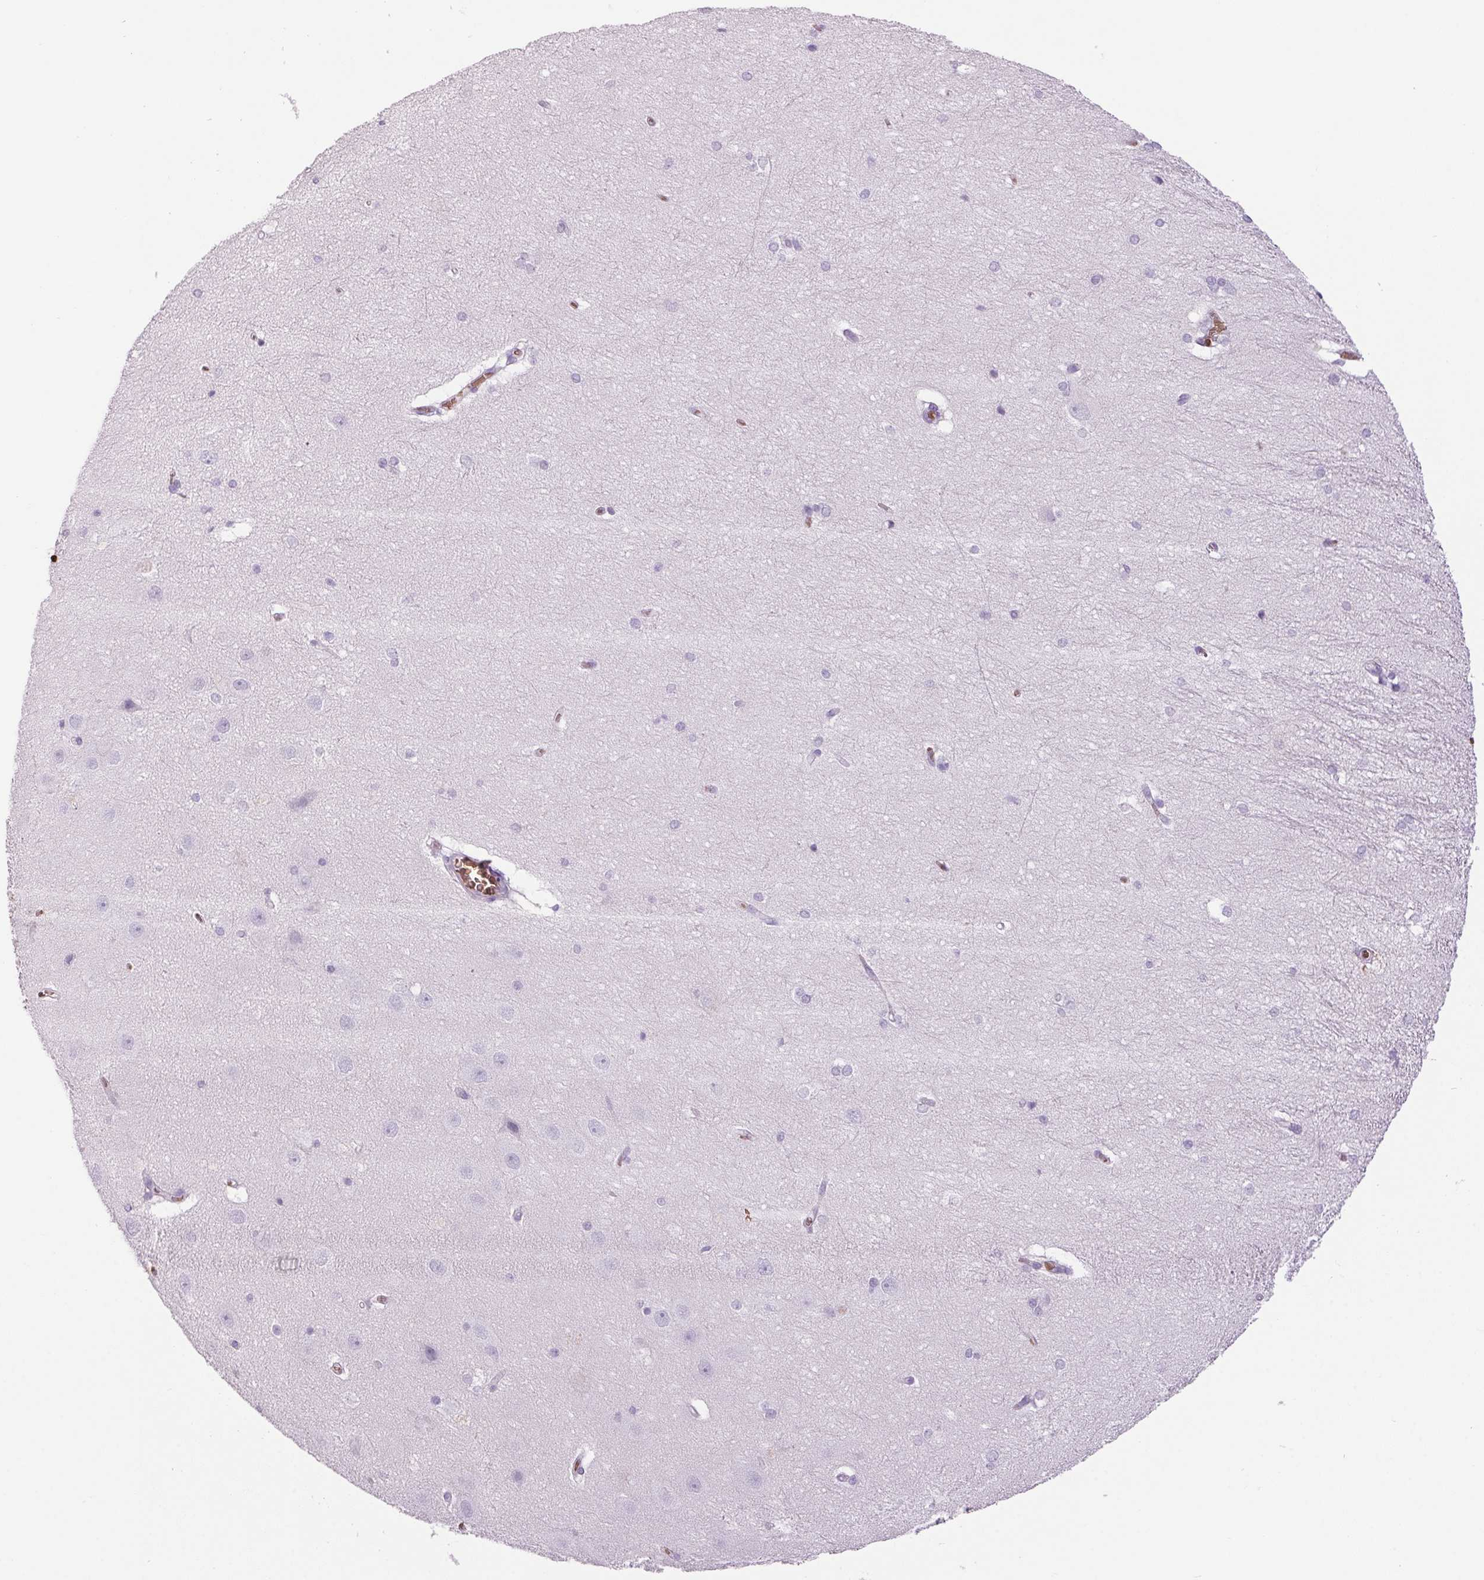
{"staining": {"intensity": "negative", "quantity": "none", "location": "none"}, "tissue": "hippocampus", "cell_type": "Glial cells", "image_type": "normal", "snomed": [{"axis": "morphology", "description": "Normal tissue, NOS"}, {"axis": "topography", "description": "Cerebral cortex"}, {"axis": "topography", "description": "Hippocampus"}], "caption": "A high-resolution histopathology image shows immunohistochemistry (IHC) staining of benign hippocampus, which exhibits no significant staining in glial cells. The staining was performed using DAB (3,3'-diaminobenzidine) to visualize the protein expression in brown, while the nuclei were stained in blue with hematoxylin (Magnification: 20x).", "gene": "HBQ1", "patient": {"sex": "female", "age": 19}}